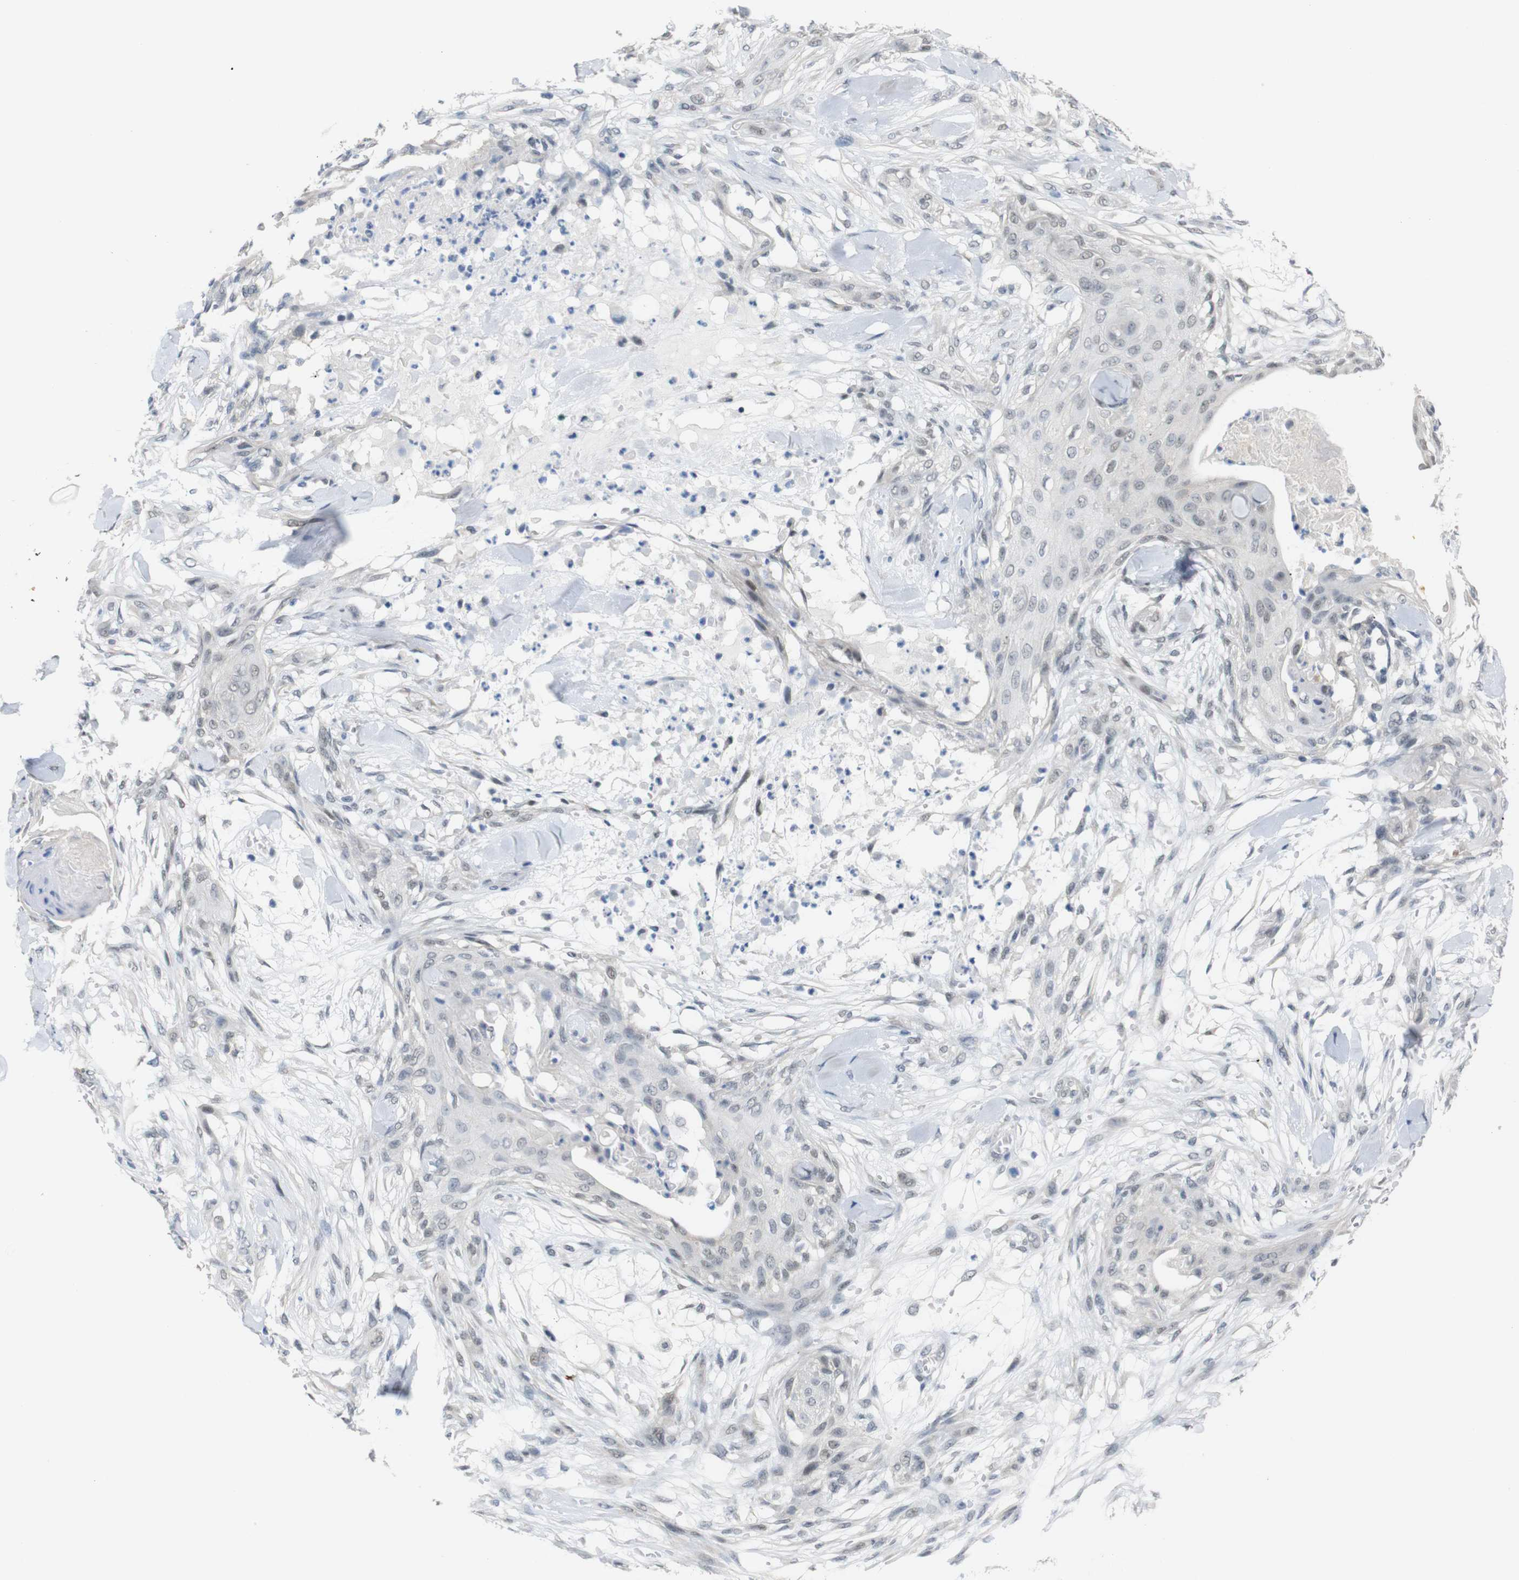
{"staining": {"intensity": "negative", "quantity": "none", "location": "none"}, "tissue": "skin cancer", "cell_type": "Tumor cells", "image_type": "cancer", "snomed": [{"axis": "morphology", "description": "Squamous cell carcinoma, NOS"}, {"axis": "topography", "description": "Skin"}], "caption": "Photomicrograph shows no significant protein positivity in tumor cells of skin squamous cell carcinoma.", "gene": "GPR158", "patient": {"sex": "female", "age": 59}}